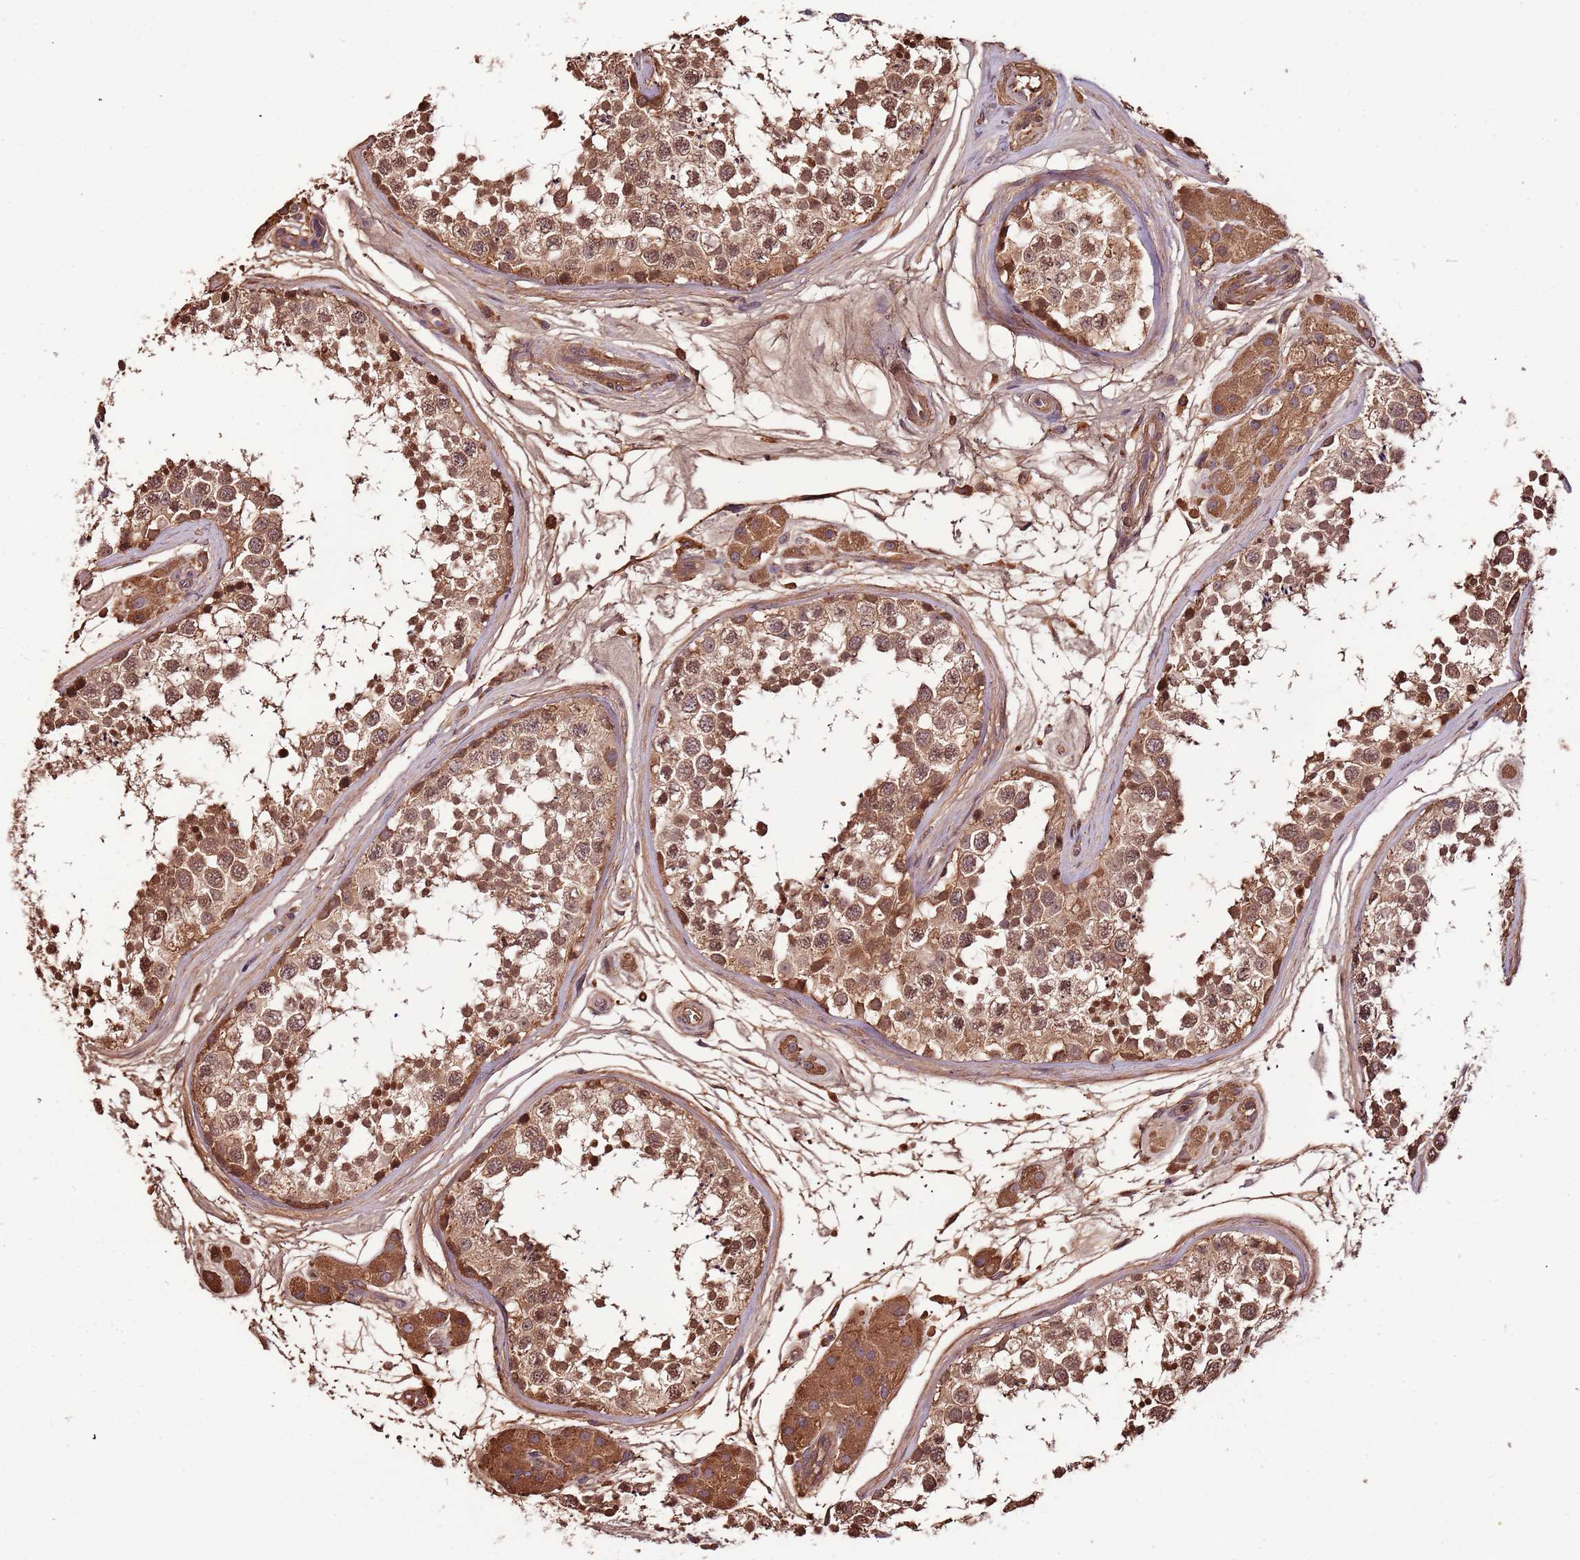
{"staining": {"intensity": "moderate", "quantity": ">75%", "location": "cytoplasmic/membranous,nuclear"}, "tissue": "testis", "cell_type": "Cells in seminiferous ducts", "image_type": "normal", "snomed": [{"axis": "morphology", "description": "Normal tissue, NOS"}, {"axis": "topography", "description": "Testis"}], "caption": "The immunohistochemical stain highlights moderate cytoplasmic/membranous,nuclear positivity in cells in seminiferous ducts of normal testis. (Brightfield microscopy of DAB IHC at high magnification).", "gene": "DENR", "patient": {"sex": "male", "age": 56}}